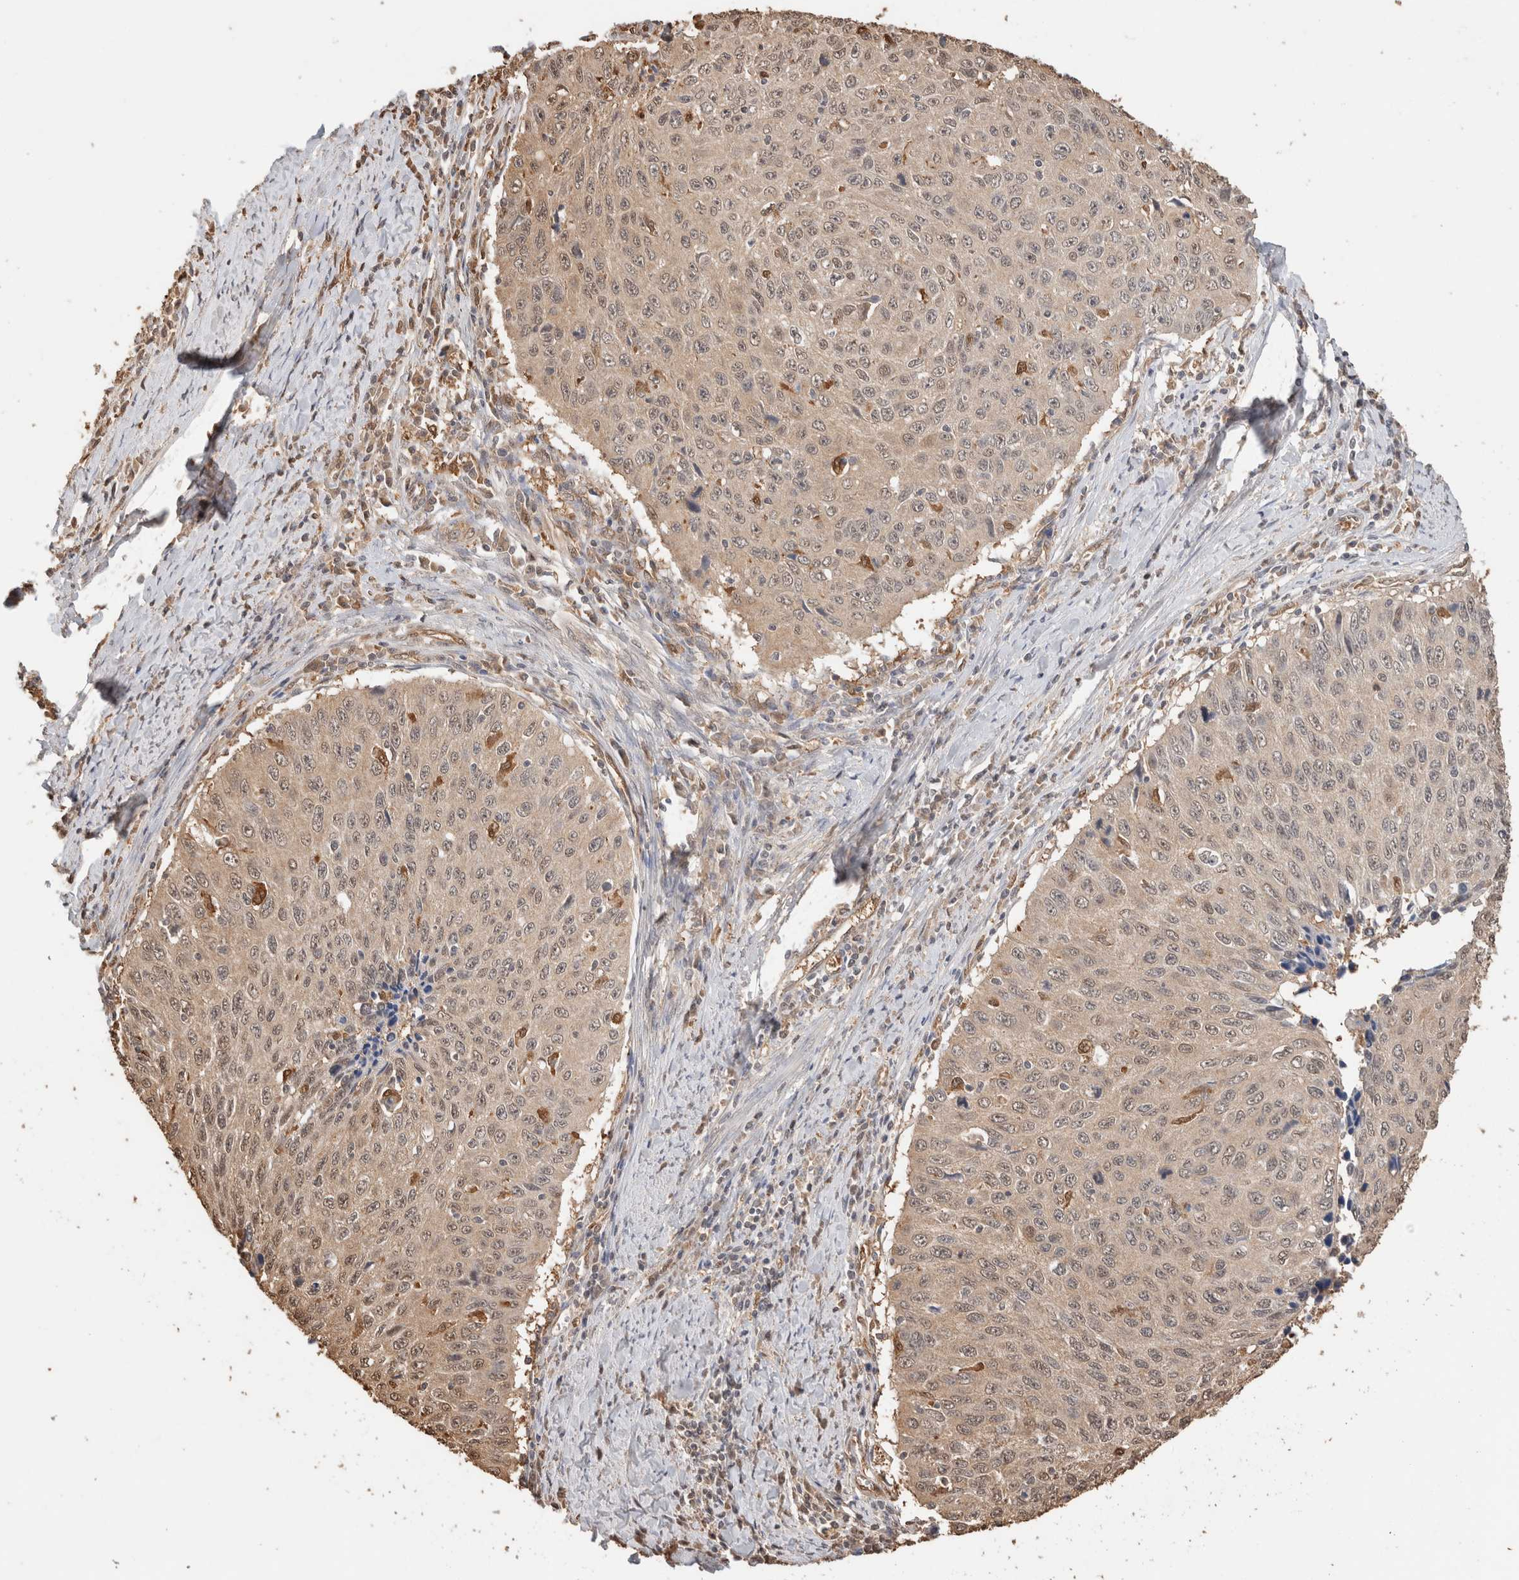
{"staining": {"intensity": "weak", "quantity": ">75%", "location": "cytoplasmic/membranous,nuclear"}, "tissue": "cervical cancer", "cell_type": "Tumor cells", "image_type": "cancer", "snomed": [{"axis": "morphology", "description": "Squamous cell carcinoma, NOS"}, {"axis": "topography", "description": "Cervix"}], "caption": "This is an image of immunohistochemistry staining of cervical squamous cell carcinoma, which shows weak staining in the cytoplasmic/membranous and nuclear of tumor cells.", "gene": "YWHAH", "patient": {"sex": "female", "age": 53}}